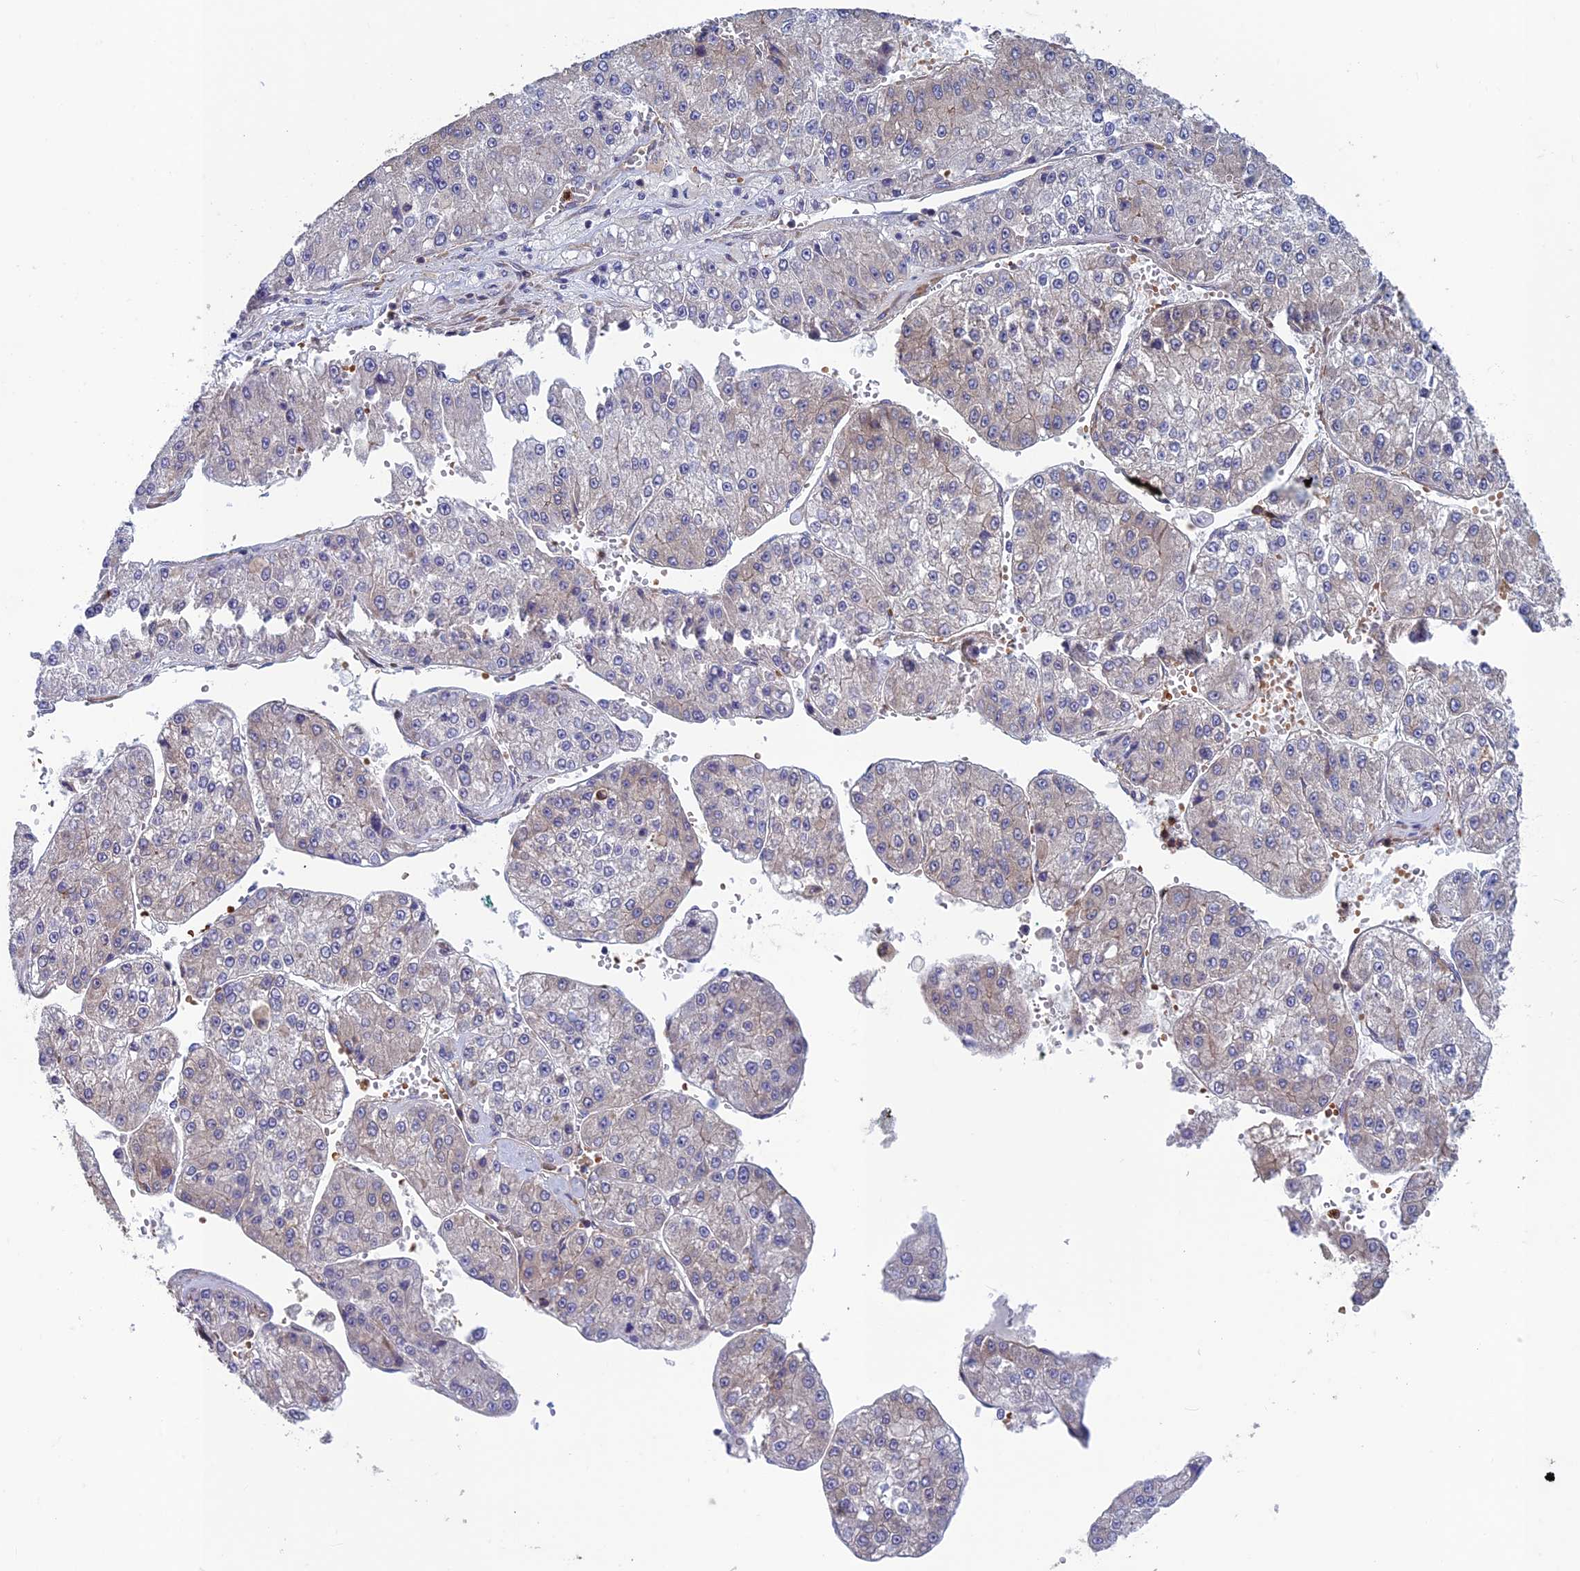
{"staining": {"intensity": "weak", "quantity": "<25%", "location": "cytoplasmic/membranous"}, "tissue": "liver cancer", "cell_type": "Tumor cells", "image_type": "cancer", "snomed": [{"axis": "morphology", "description": "Carcinoma, Hepatocellular, NOS"}, {"axis": "topography", "description": "Liver"}], "caption": "Hepatocellular carcinoma (liver) was stained to show a protein in brown. There is no significant positivity in tumor cells.", "gene": "DNM1L", "patient": {"sex": "female", "age": 73}}